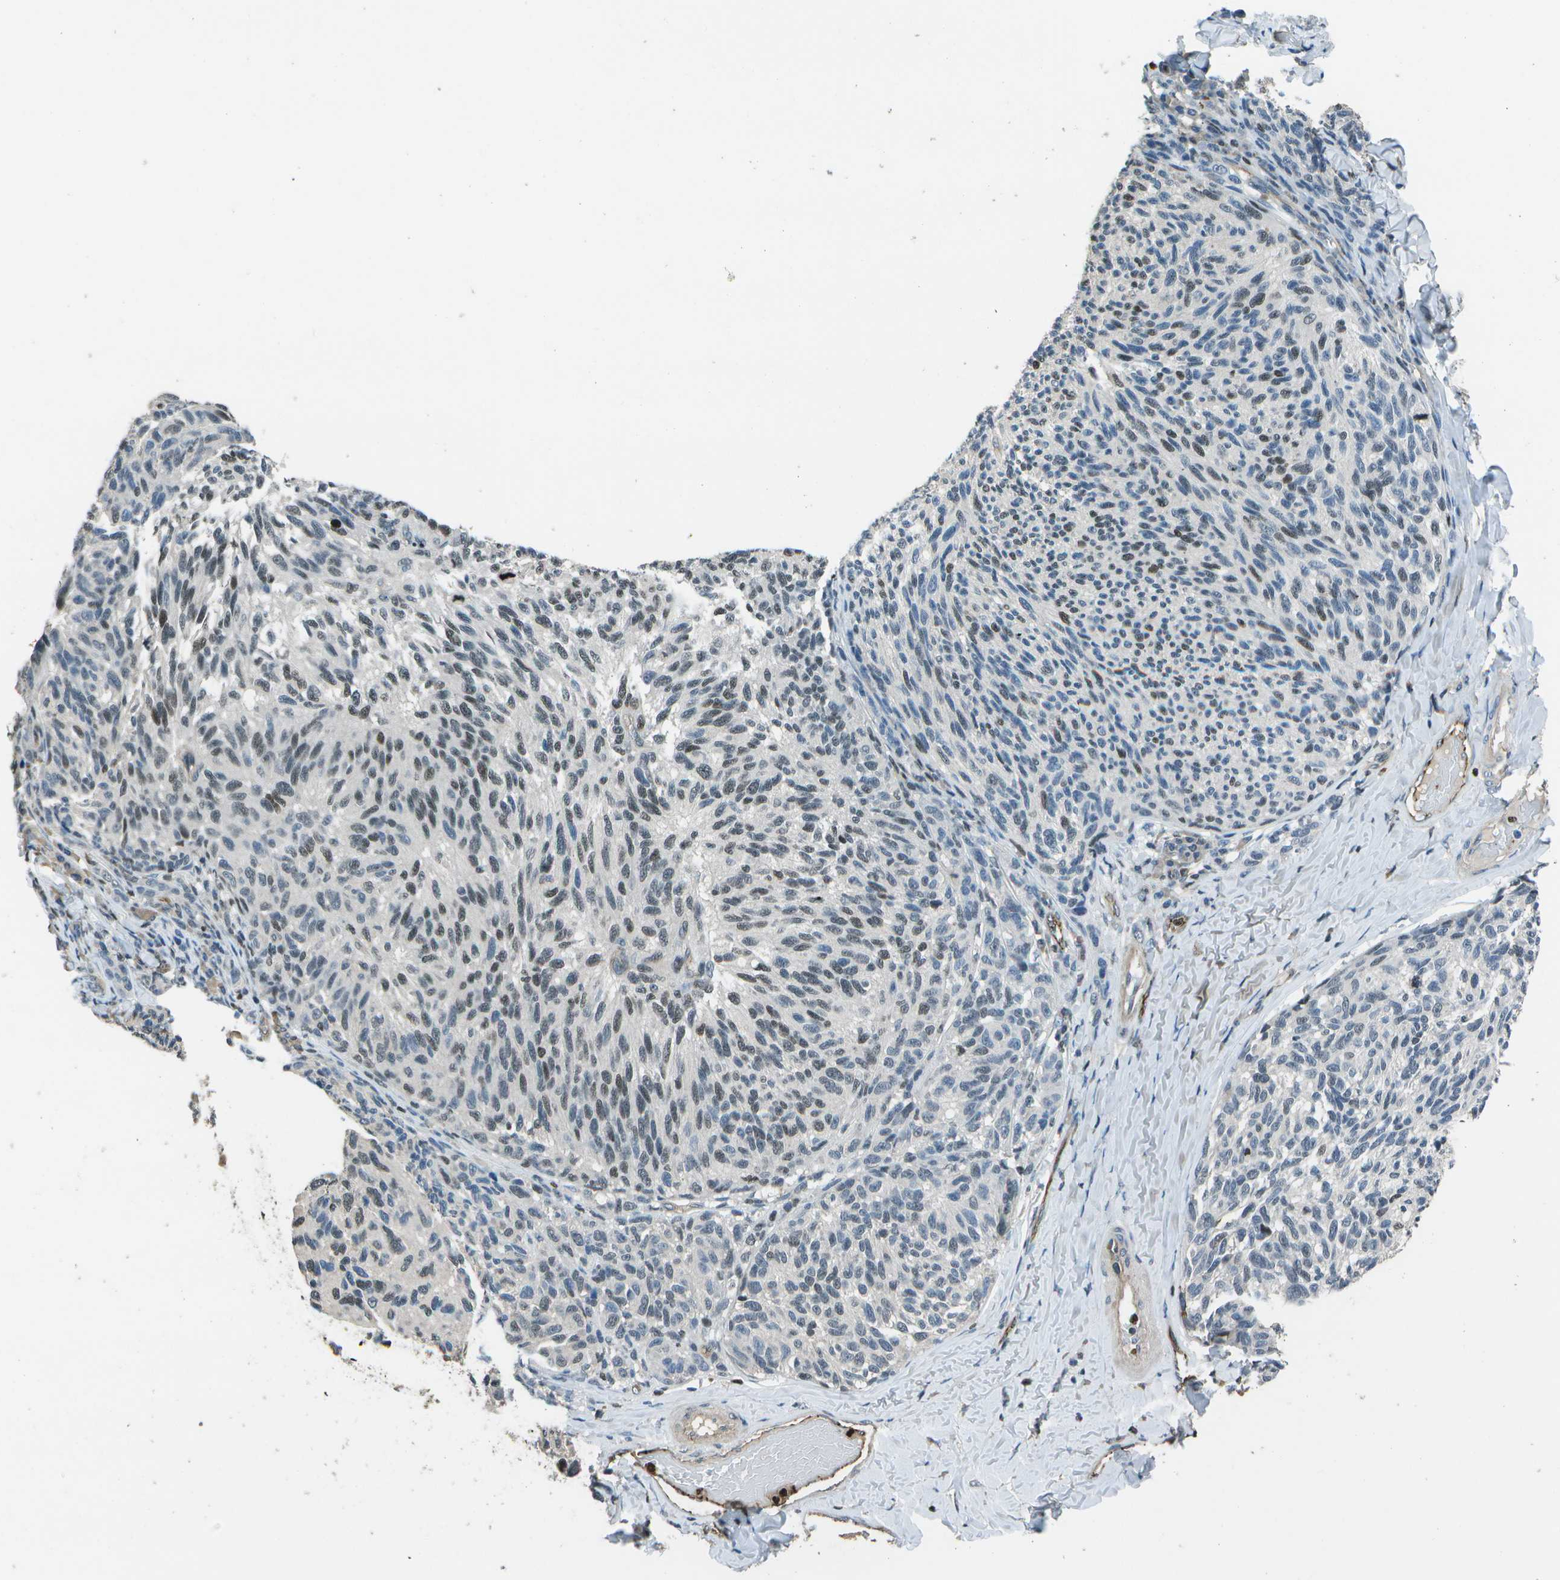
{"staining": {"intensity": "moderate", "quantity": "<25%", "location": "nuclear"}, "tissue": "melanoma", "cell_type": "Tumor cells", "image_type": "cancer", "snomed": [{"axis": "morphology", "description": "Malignant melanoma, NOS"}, {"axis": "topography", "description": "Skin"}], "caption": "Immunohistochemical staining of malignant melanoma reveals low levels of moderate nuclear protein expression in approximately <25% of tumor cells. (Brightfield microscopy of DAB IHC at high magnification).", "gene": "PDLIM1", "patient": {"sex": "female", "age": 73}}